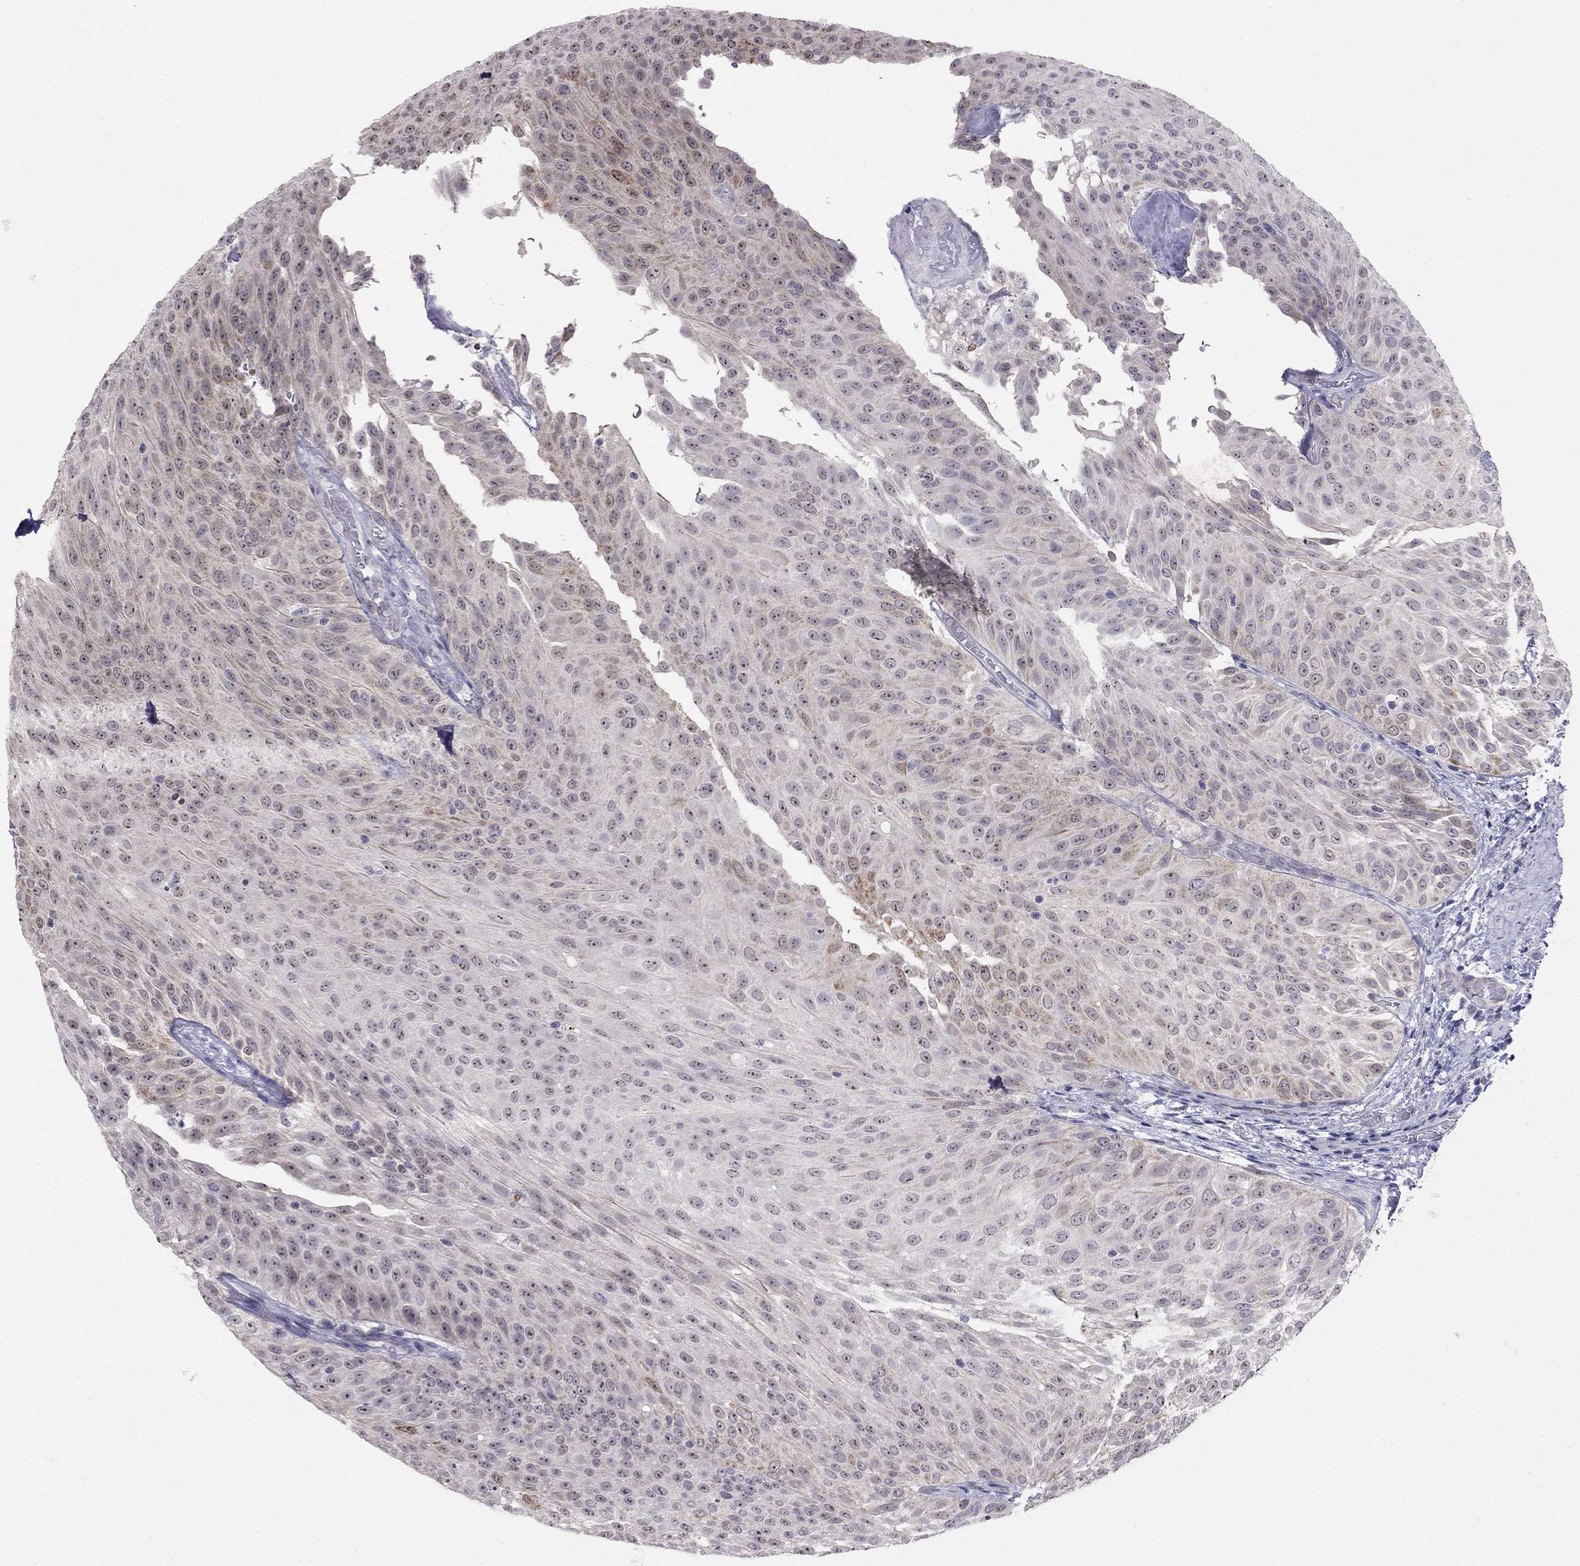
{"staining": {"intensity": "weak", "quantity": "<25%", "location": "cytoplasmic/membranous"}, "tissue": "urothelial cancer", "cell_type": "Tumor cells", "image_type": "cancer", "snomed": [{"axis": "morphology", "description": "Urothelial carcinoma, Low grade"}, {"axis": "topography", "description": "Urinary bladder"}], "caption": "Immunohistochemistry (IHC) micrograph of human urothelial cancer stained for a protein (brown), which shows no positivity in tumor cells. (DAB immunohistochemistry (IHC) with hematoxylin counter stain).", "gene": "MYO3B", "patient": {"sex": "male", "age": 78}}